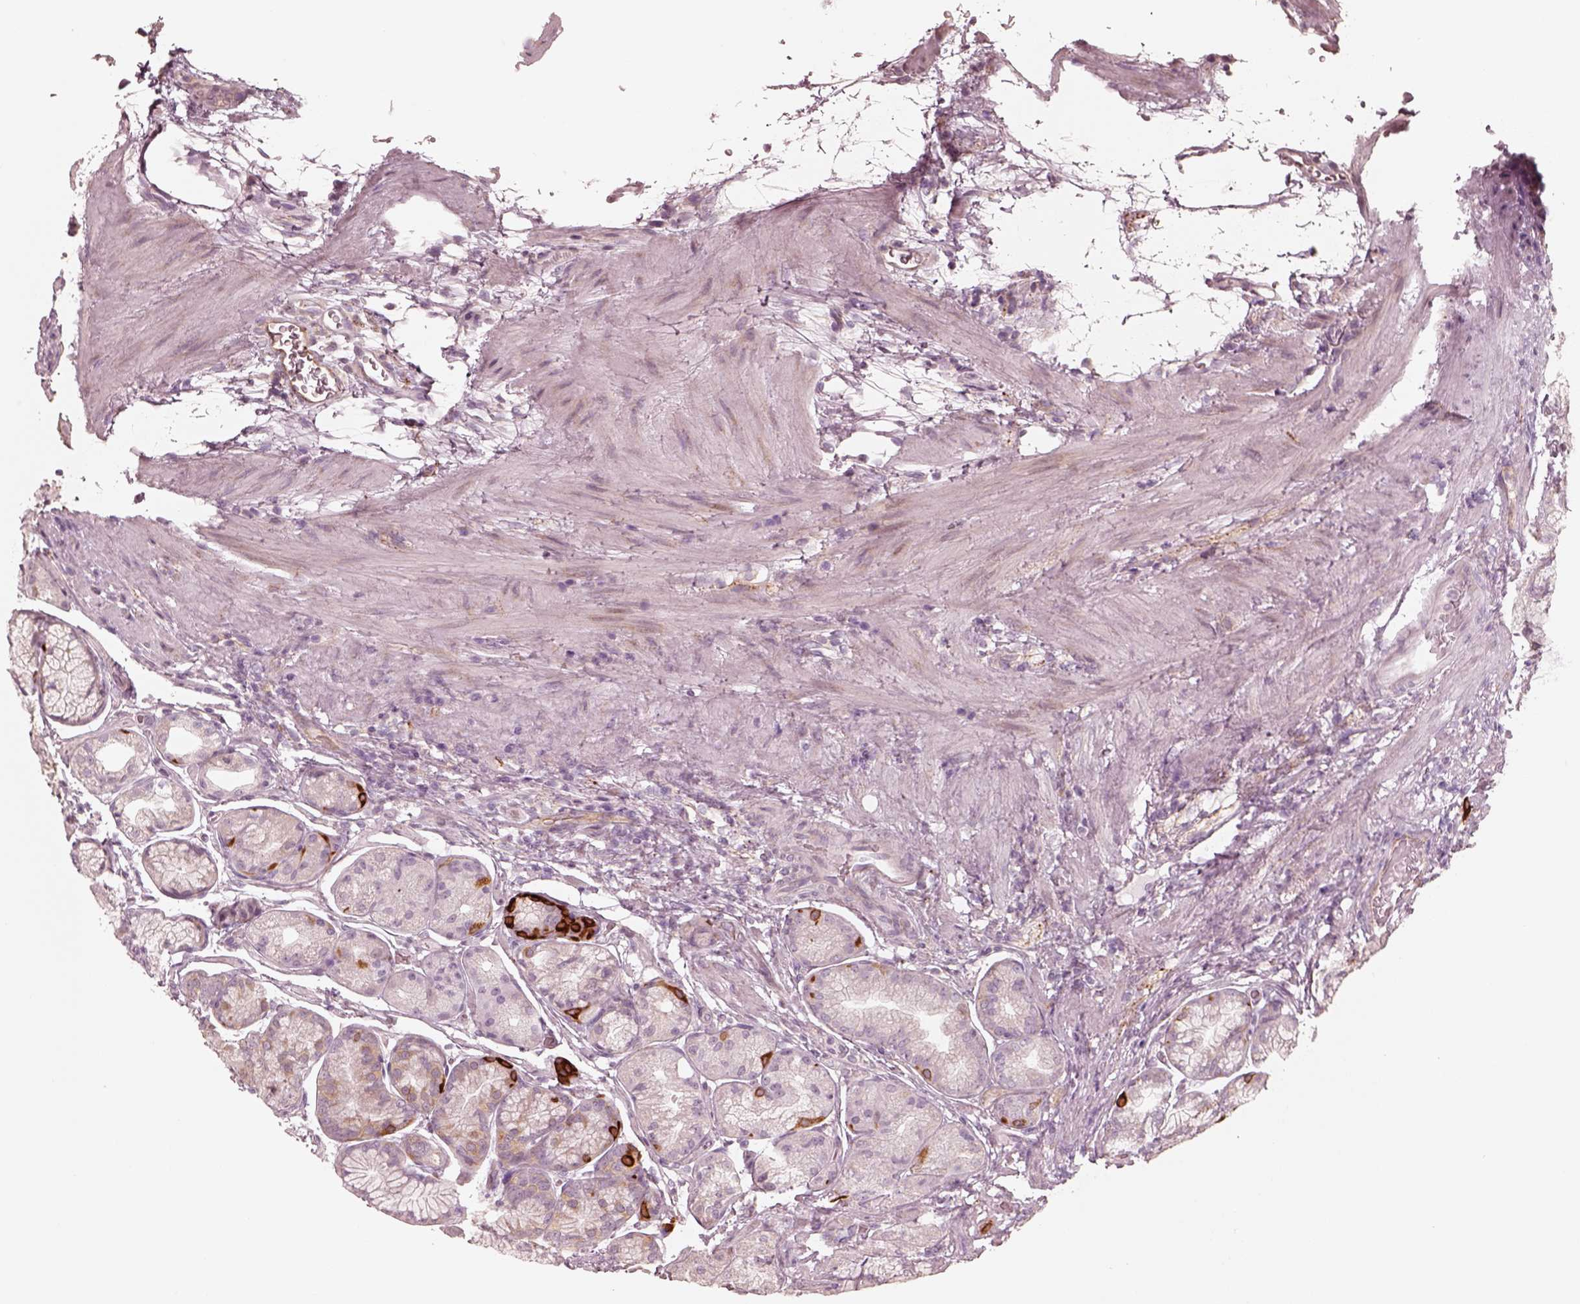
{"staining": {"intensity": "strong", "quantity": "<25%", "location": "cytoplasmic/membranous"}, "tissue": "stomach", "cell_type": "Glandular cells", "image_type": "normal", "snomed": [{"axis": "morphology", "description": "Normal tissue, NOS"}, {"axis": "morphology", "description": "Adenocarcinoma, NOS"}, {"axis": "morphology", "description": "Adenocarcinoma, High grade"}, {"axis": "topography", "description": "Stomach, upper"}, {"axis": "topography", "description": "Stomach"}], "caption": "Strong cytoplasmic/membranous expression for a protein is seen in about <25% of glandular cells of benign stomach using immunohistochemistry (IHC).", "gene": "RAB3C", "patient": {"sex": "female", "age": 65}}